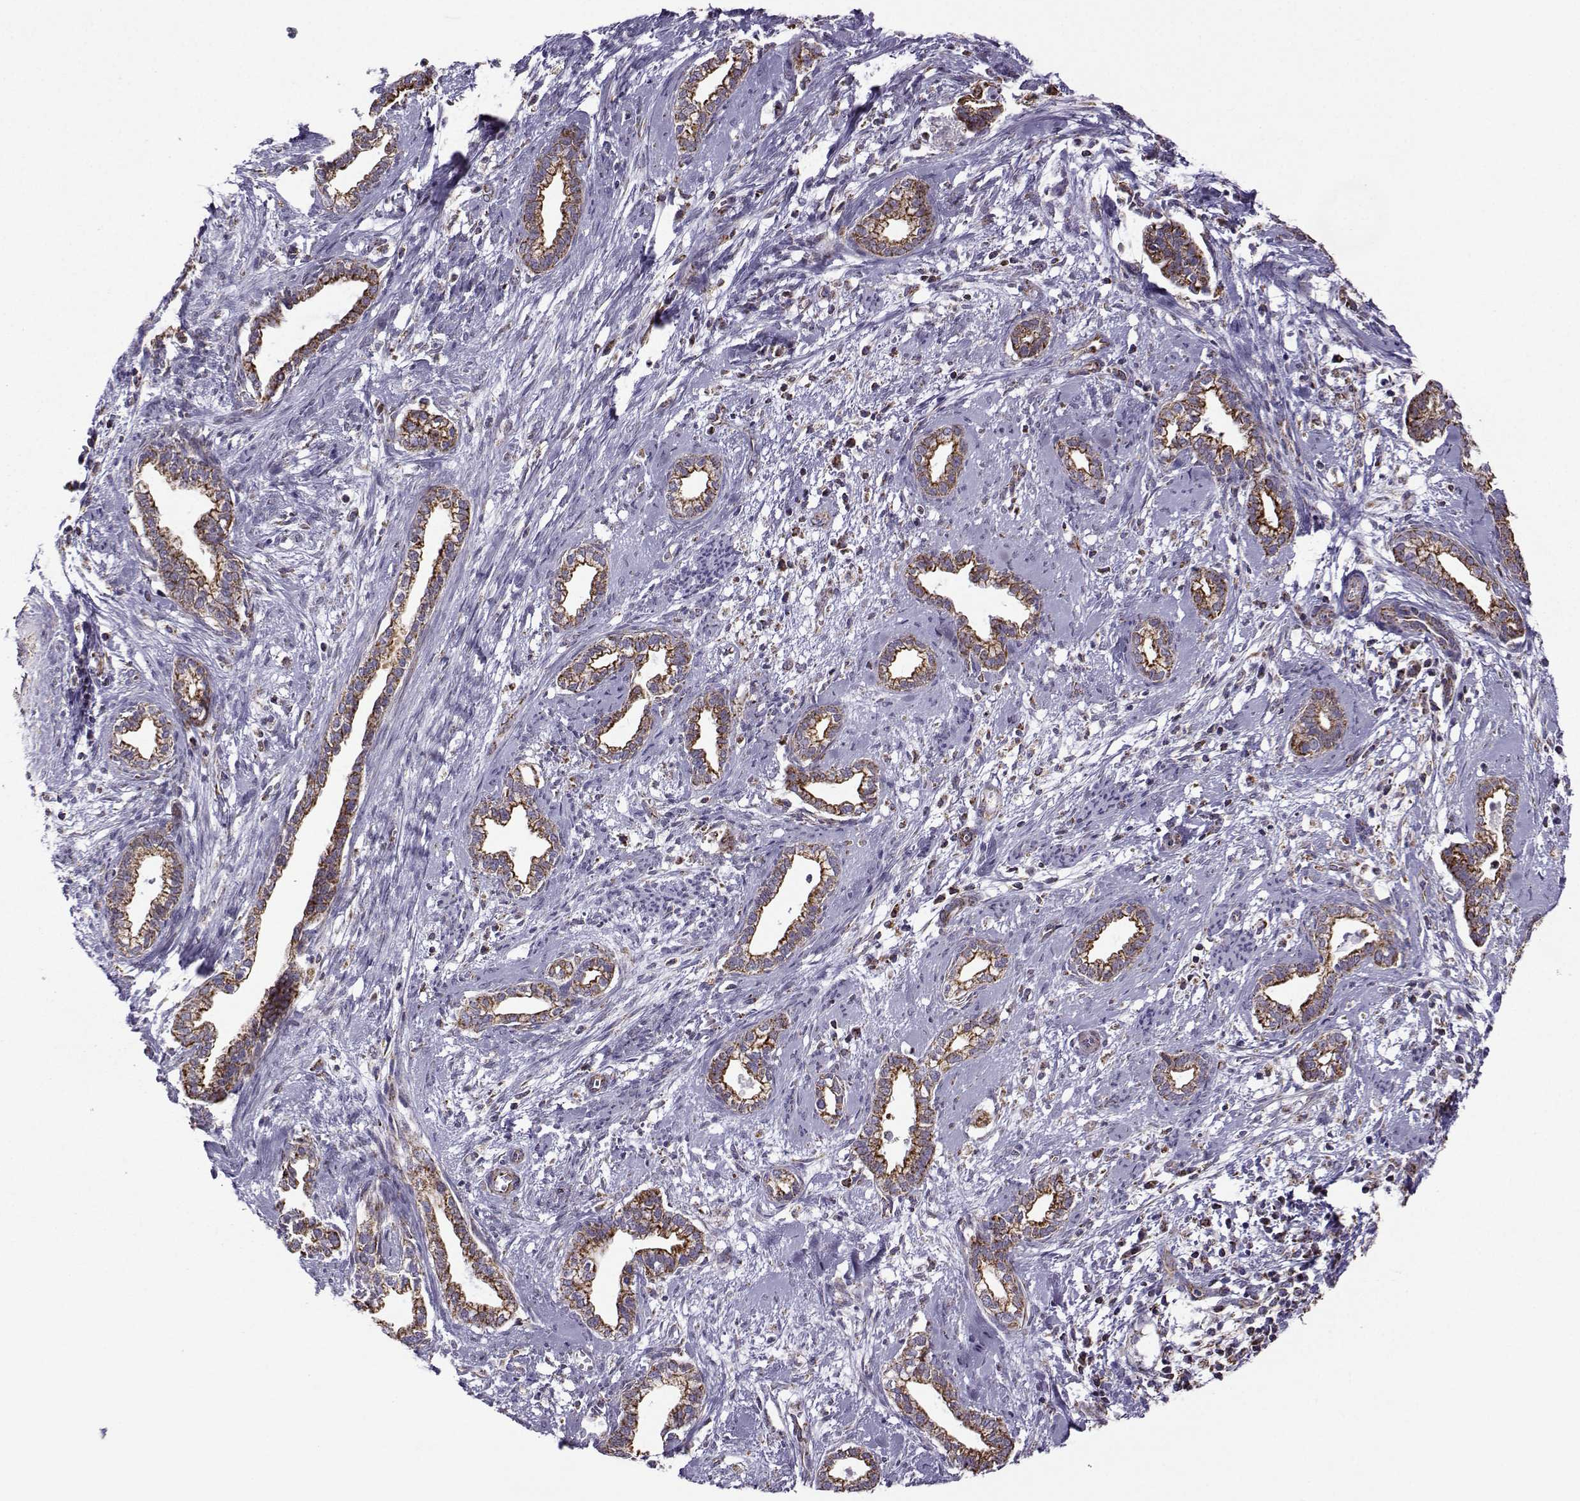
{"staining": {"intensity": "strong", "quantity": ">75%", "location": "cytoplasmic/membranous"}, "tissue": "cervical cancer", "cell_type": "Tumor cells", "image_type": "cancer", "snomed": [{"axis": "morphology", "description": "Adenocarcinoma, NOS"}, {"axis": "topography", "description": "Cervix"}], "caption": "A high-resolution image shows IHC staining of adenocarcinoma (cervical), which shows strong cytoplasmic/membranous positivity in approximately >75% of tumor cells.", "gene": "NECAB3", "patient": {"sex": "female", "age": 62}}